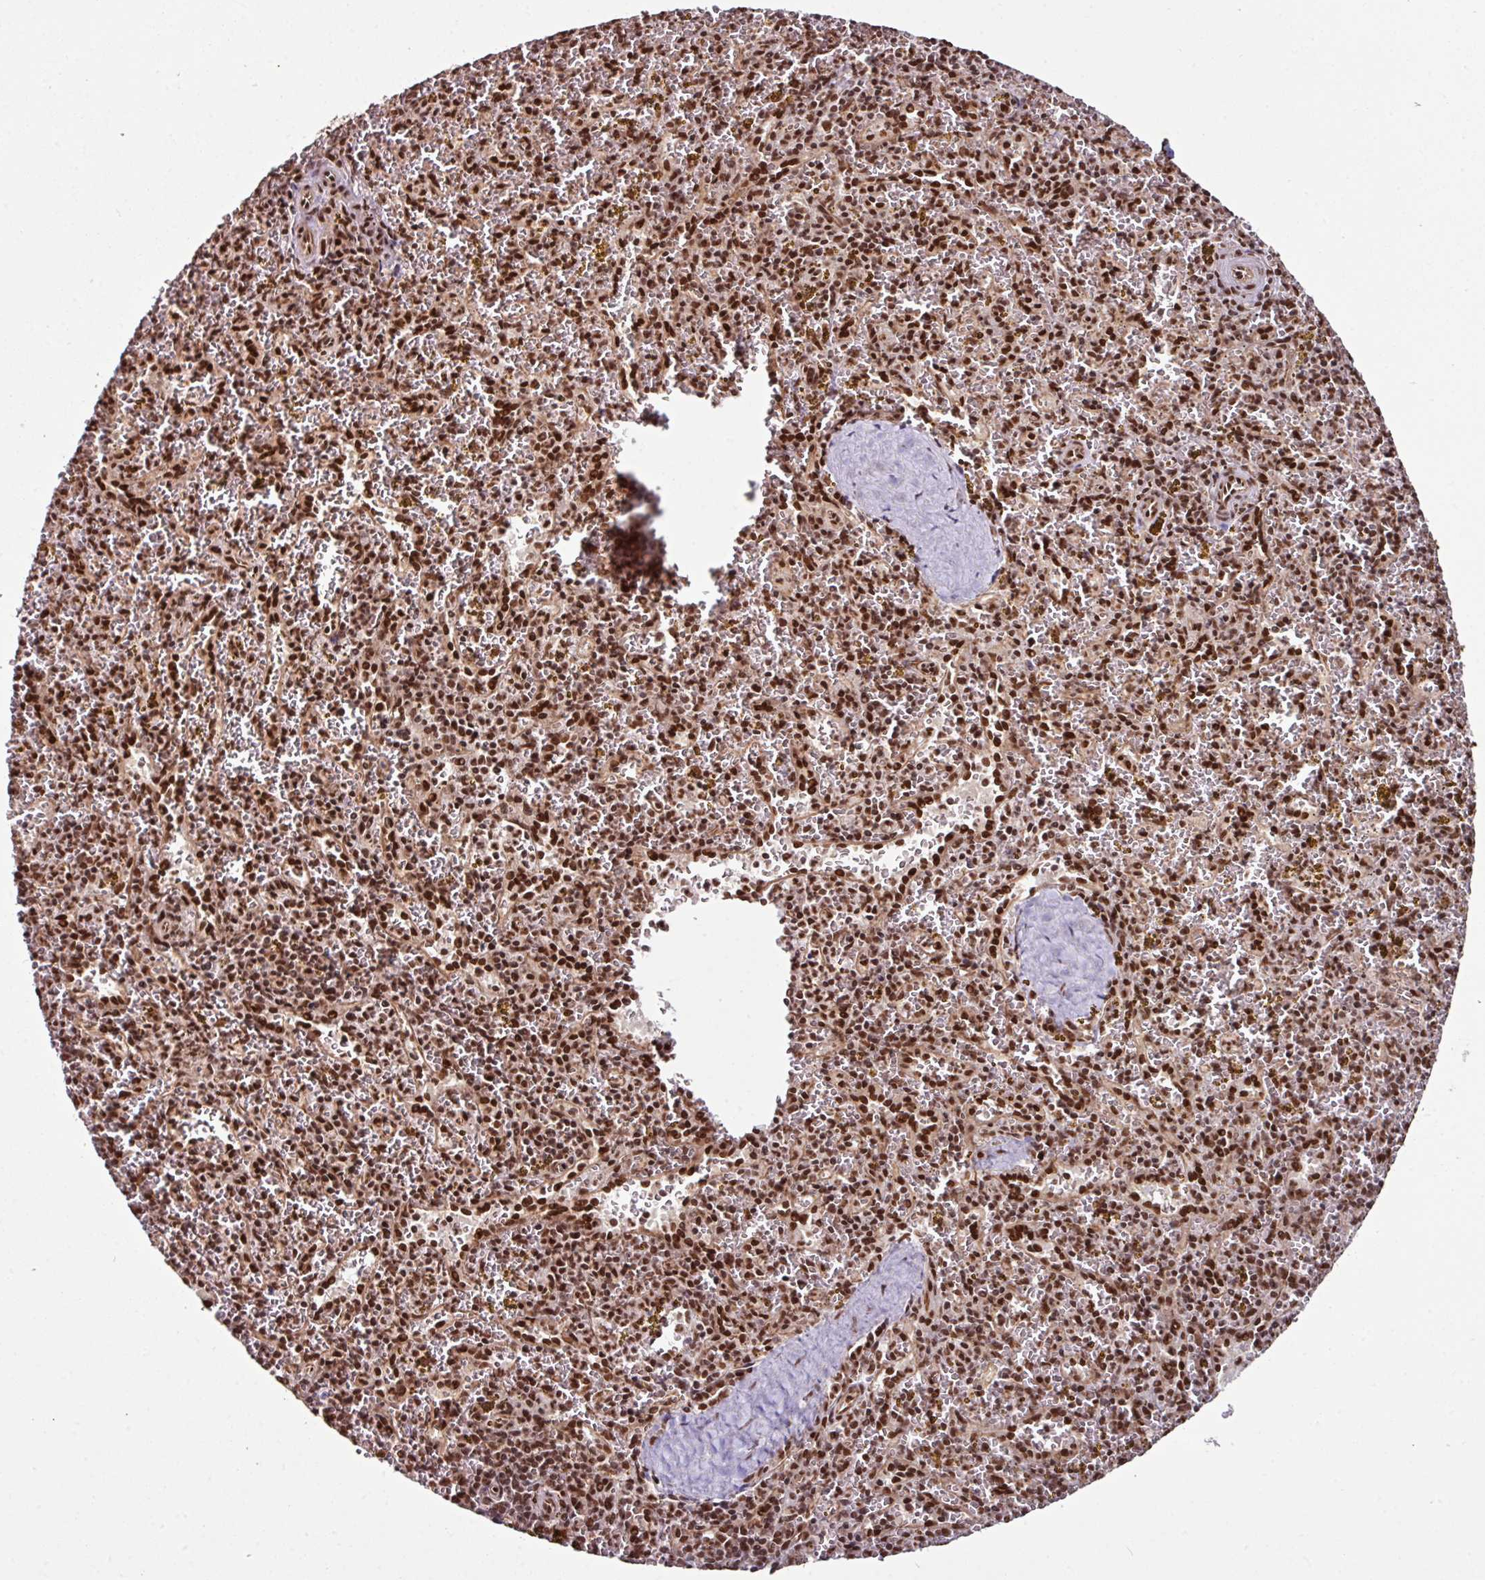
{"staining": {"intensity": "moderate", "quantity": ">75%", "location": "nuclear"}, "tissue": "spleen", "cell_type": "Cells in red pulp", "image_type": "normal", "snomed": [{"axis": "morphology", "description": "Normal tissue, NOS"}, {"axis": "topography", "description": "Spleen"}], "caption": "Cells in red pulp display moderate nuclear expression in about >75% of cells in unremarkable spleen. The staining was performed using DAB (3,3'-diaminobenzidine), with brown indicating positive protein expression. Nuclei are stained blue with hematoxylin.", "gene": "MORF4L2", "patient": {"sex": "male", "age": 57}}